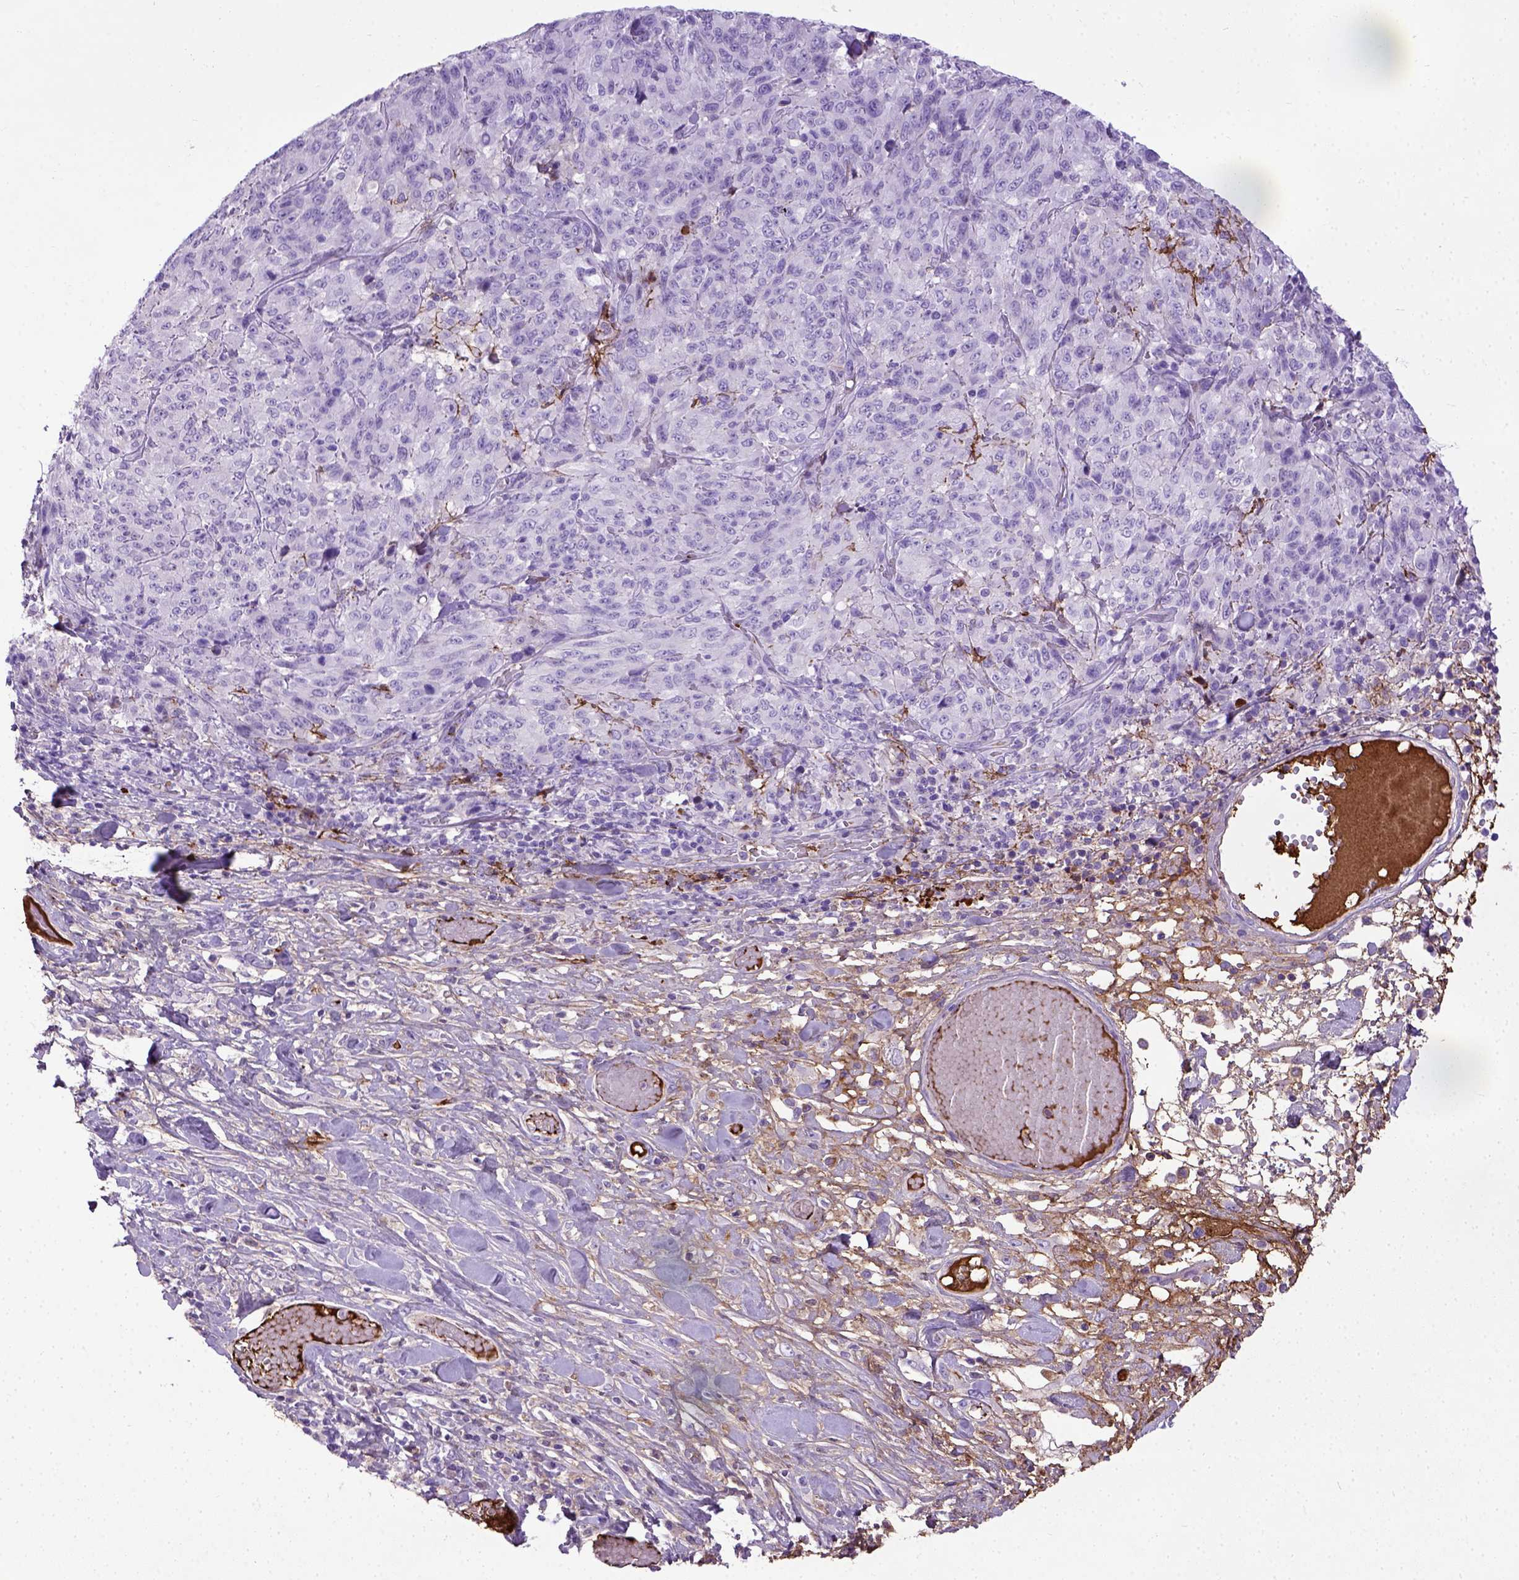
{"staining": {"intensity": "negative", "quantity": "none", "location": "none"}, "tissue": "melanoma", "cell_type": "Tumor cells", "image_type": "cancer", "snomed": [{"axis": "morphology", "description": "Malignant melanoma, NOS"}, {"axis": "topography", "description": "Skin"}], "caption": "Immunohistochemistry (IHC) of melanoma exhibits no expression in tumor cells.", "gene": "ADAMTS8", "patient": {"sex": "female", "age": 91}}